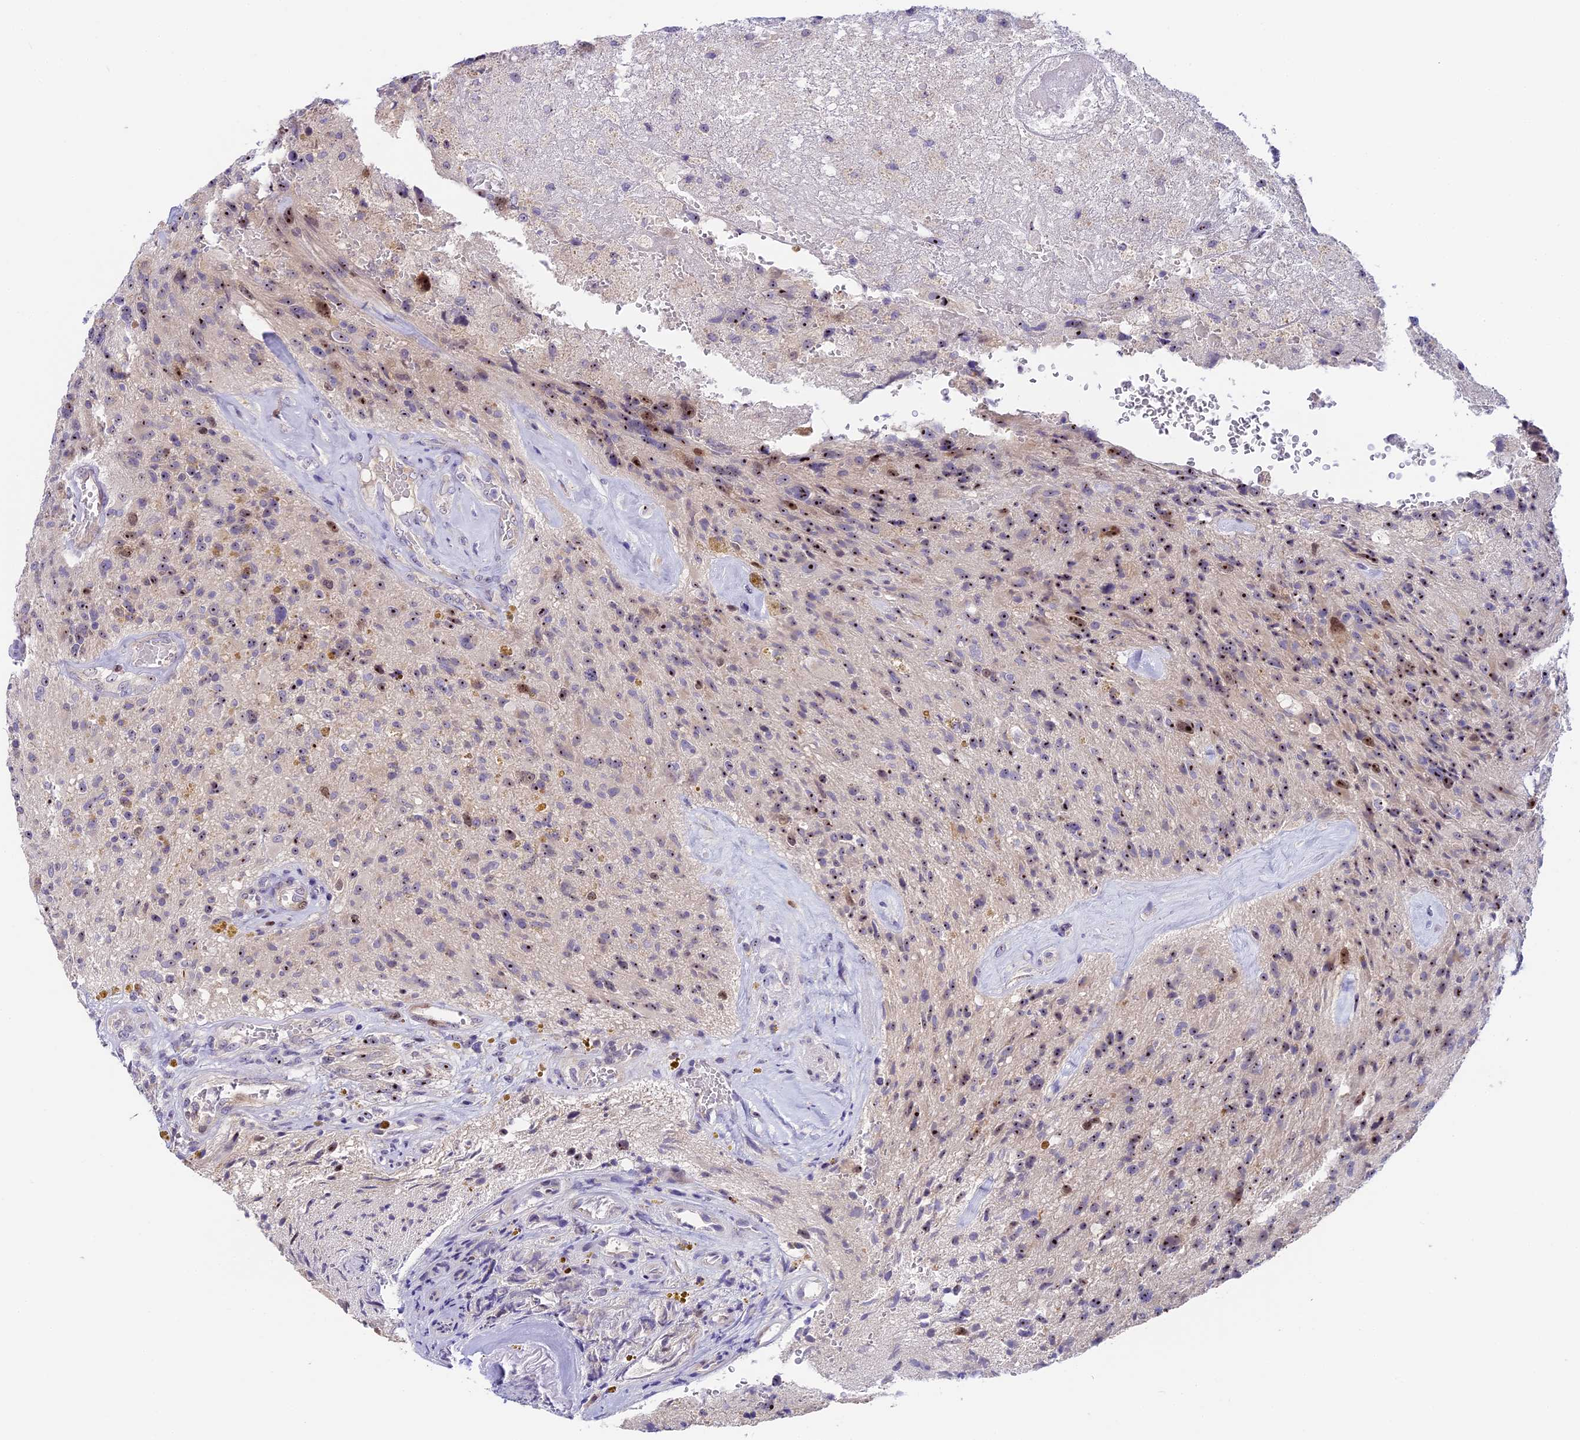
{"staining": {"intensity": "moderate", "quantity": "25%-75%", "location": "nuclear"}, "tissue": "glioma", "cell_type": "Tumor cells", "image_type": "cancer", "snomed": [{"axis": "morphology", "description": "Glioma, malignant, High grade"}, {"axis": "topography", "description": "Brain"}], "caption": "IHC histopathology image of neoplastic tissue: human malignant glioma (high-grade) stained using immunohistochemistry shows medium levels of moderate protein expression localized specifically in the nuclear of tumor cells, appearing as a nuclear brown color.", "gene": "RAD51", "patient": {"sex": "male", "age": 69}}